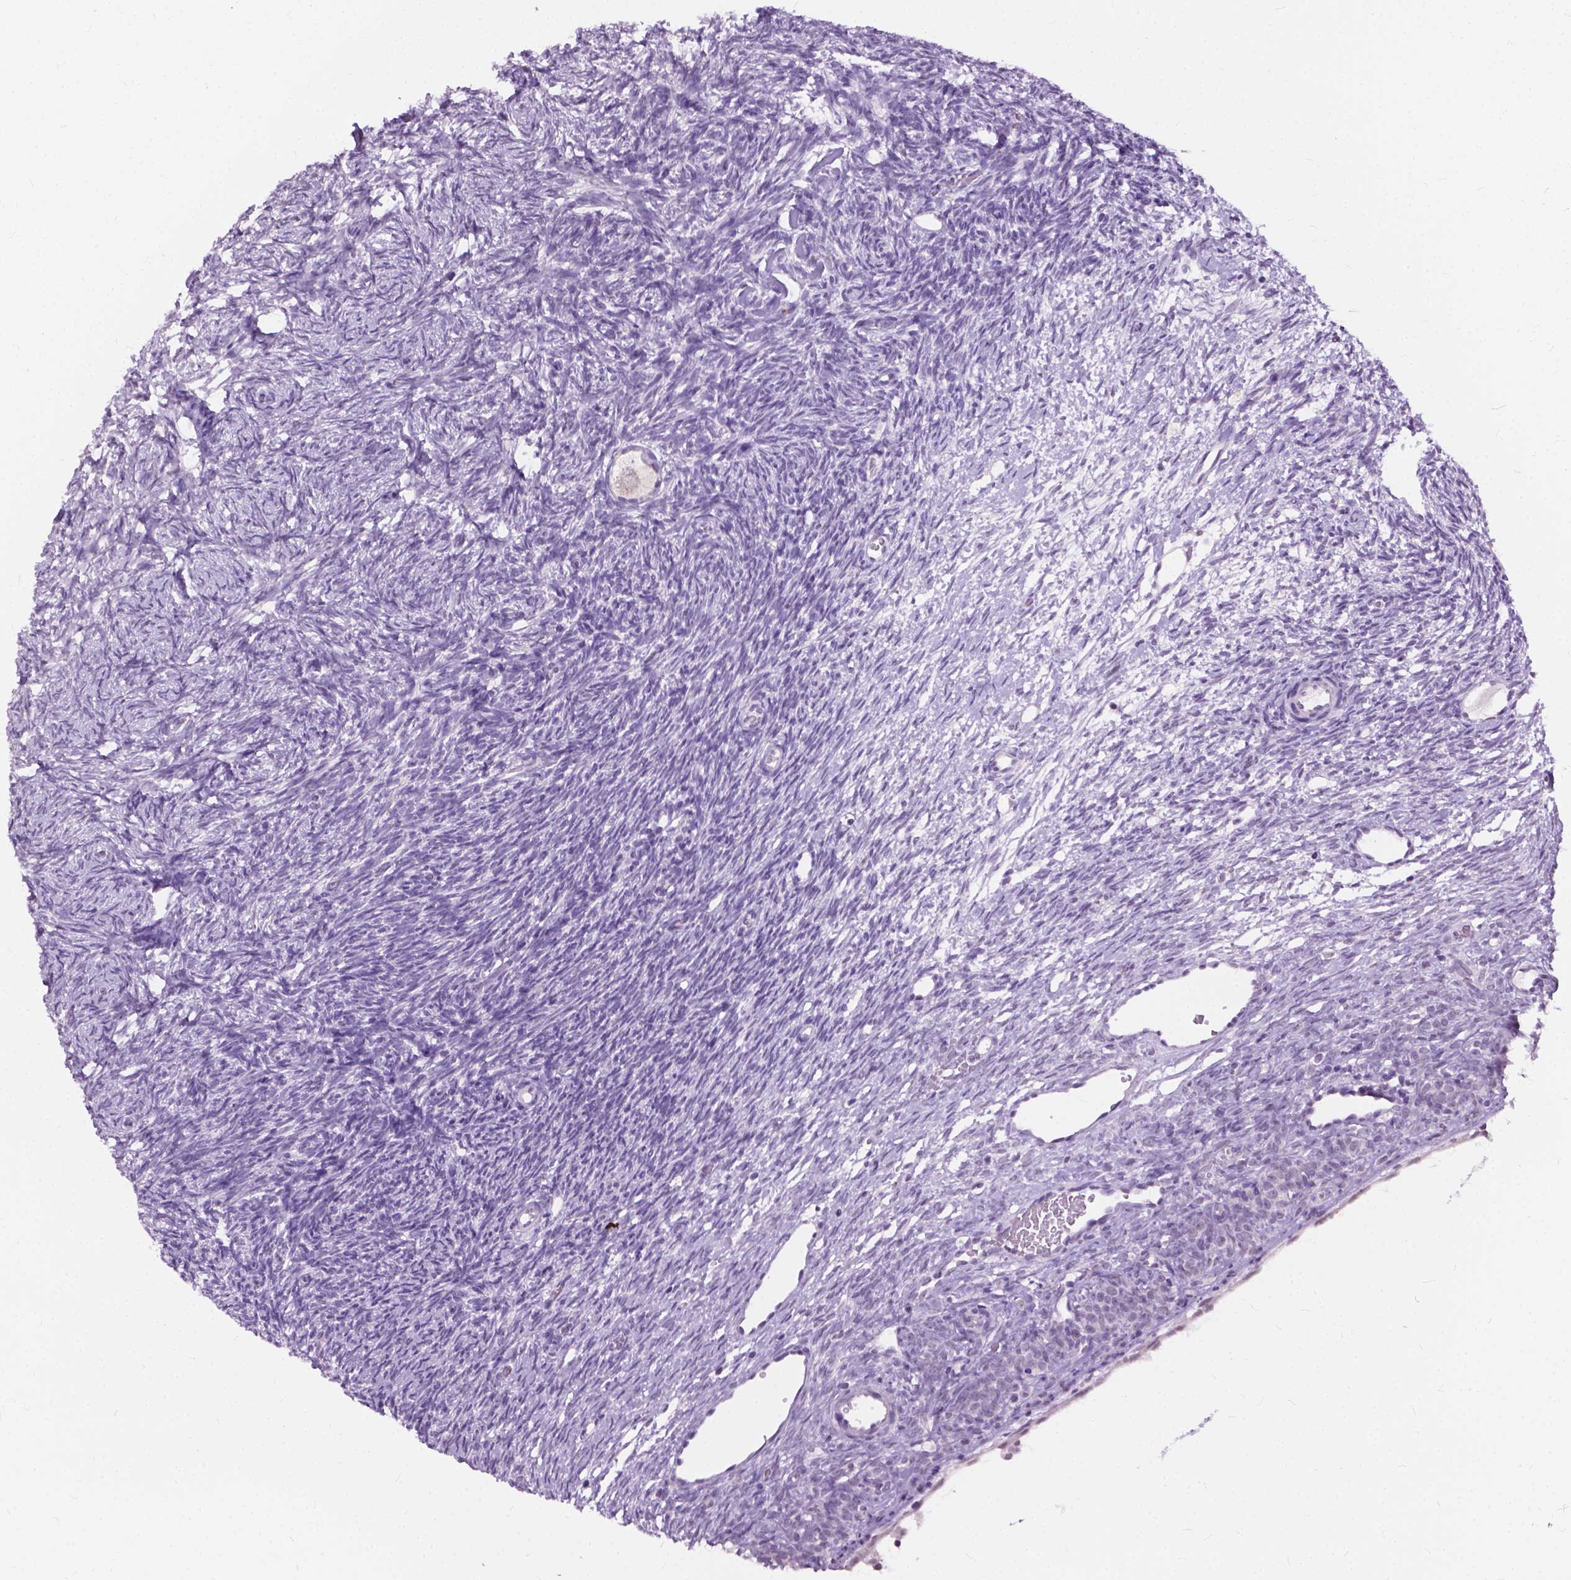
{"staining": {"intensity": "negative", "quantity": "none", "location": "none"}, "tissue": "ovary", "cell_type": "Follicle cells", "image_type": "normal", "snomed": [{"axis": "morphology", "description": "Normal tissue, NOS"}, {"axis": "topography", "description": "Ovary"}], "caption": "A high-resolution histopathology image shows IHC staining of unremarkable ovary, which shows no significant positivity in follicle cells. The staining is performed using DAB brown chromogen with nuclei counter-stained in using hematoxylin.", "gene": "GPR37L1", "patient": {"sex": "female", "age": 34}}